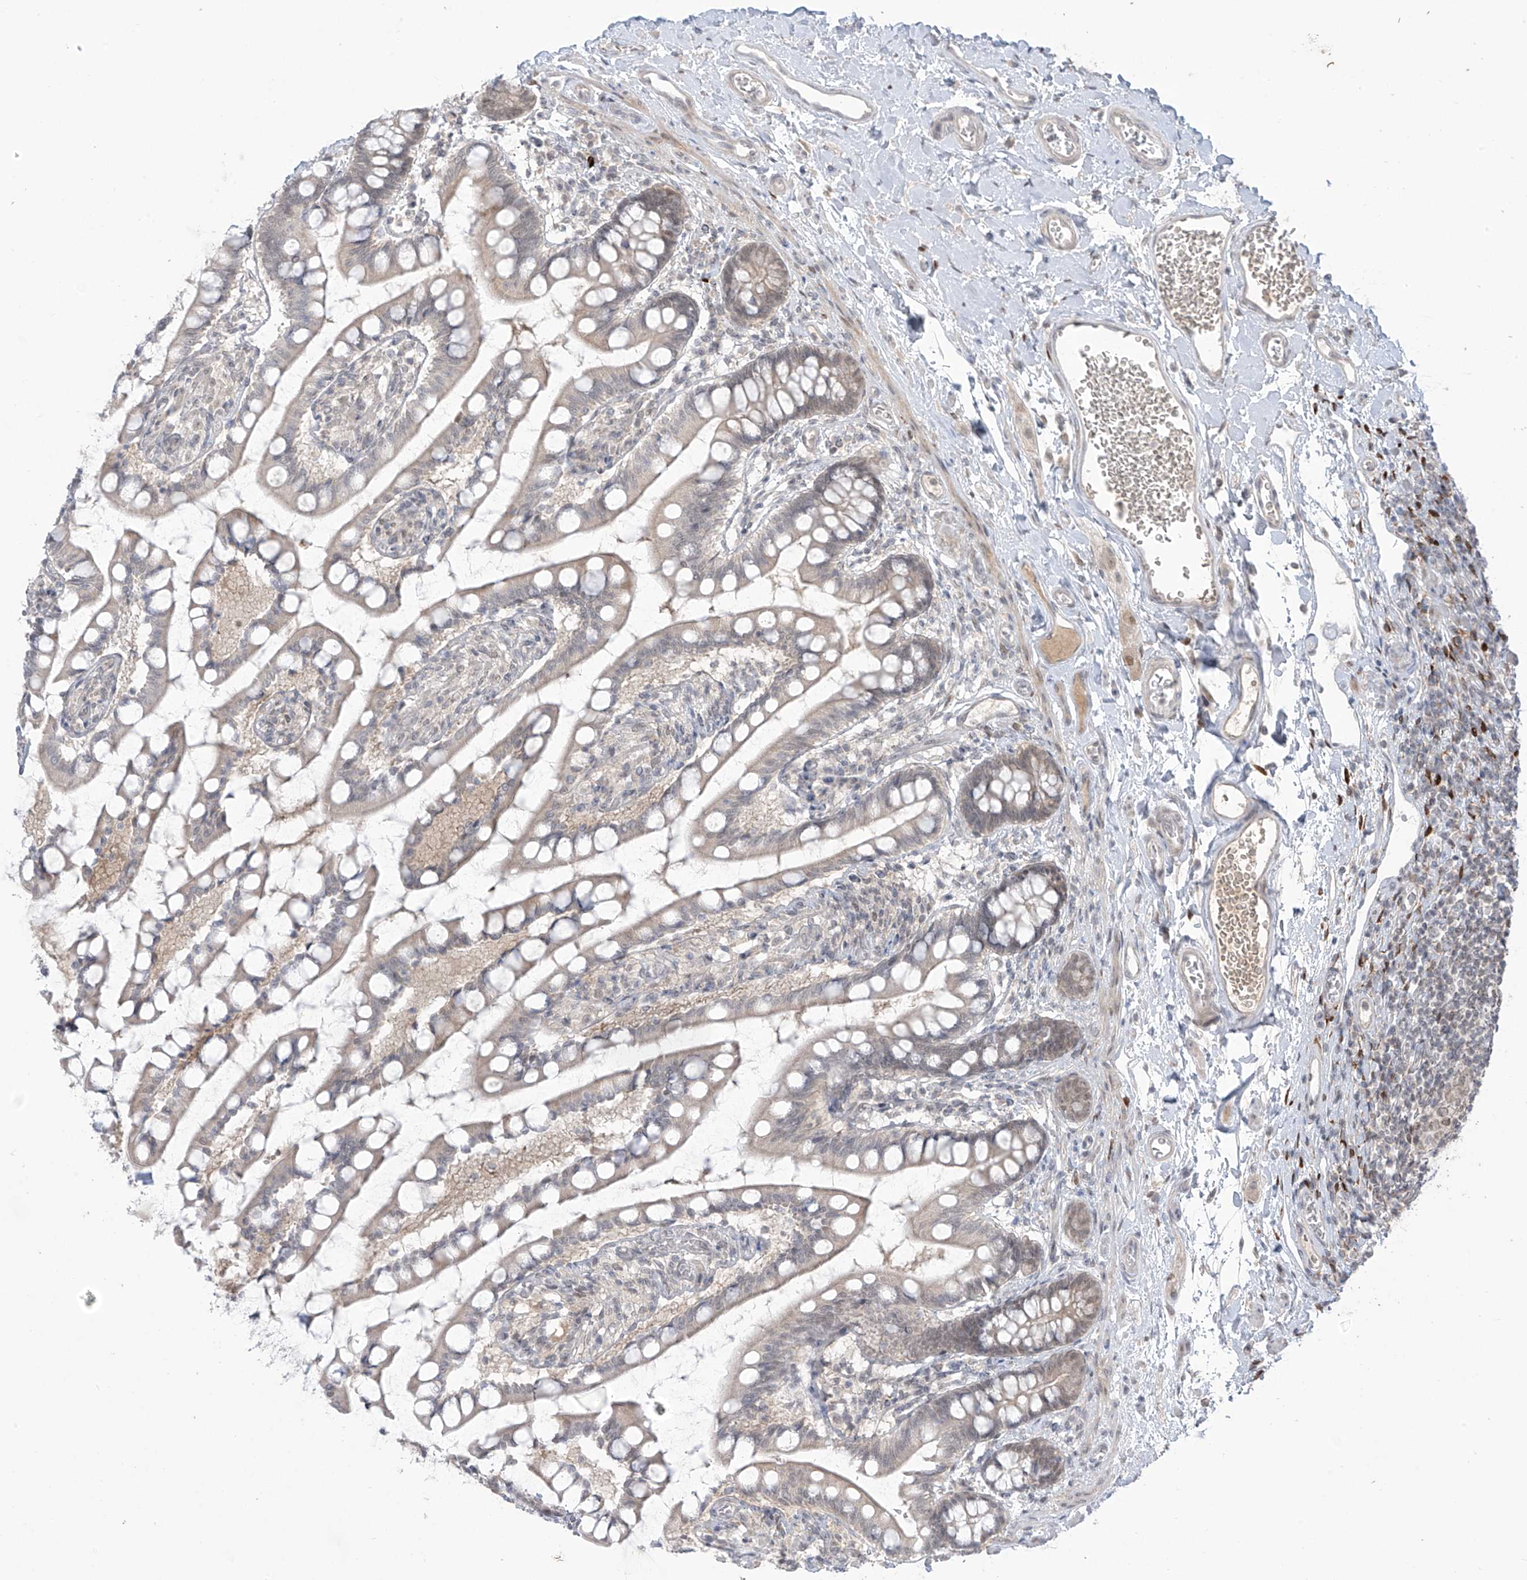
{"staining": {"intensity": "weak", "quantity": "25%-75%", "location": "cytoplasmic/membranous,nuclear"}, "tissue": "small intestine", "cell_type": "Glandular cells", "image_type": "normal", "snomed": [{"axis": "morphology", "description": "Normal tissue, NOS"}, {"axis": "topography", "description": "Small intestine"}], "caption": "The histopathology image exhibits staining of unremarkable small intestine, revealing weak cytoplasmic/membranous,nuclear protein staining (brown color) within glandular cells. Using DAB (brown) and hematoxylin (blue) stains, captured at high magnification using brightfield microscopy.", "gene": "OGT", "patient": {"sex": "male", "age": 52}}